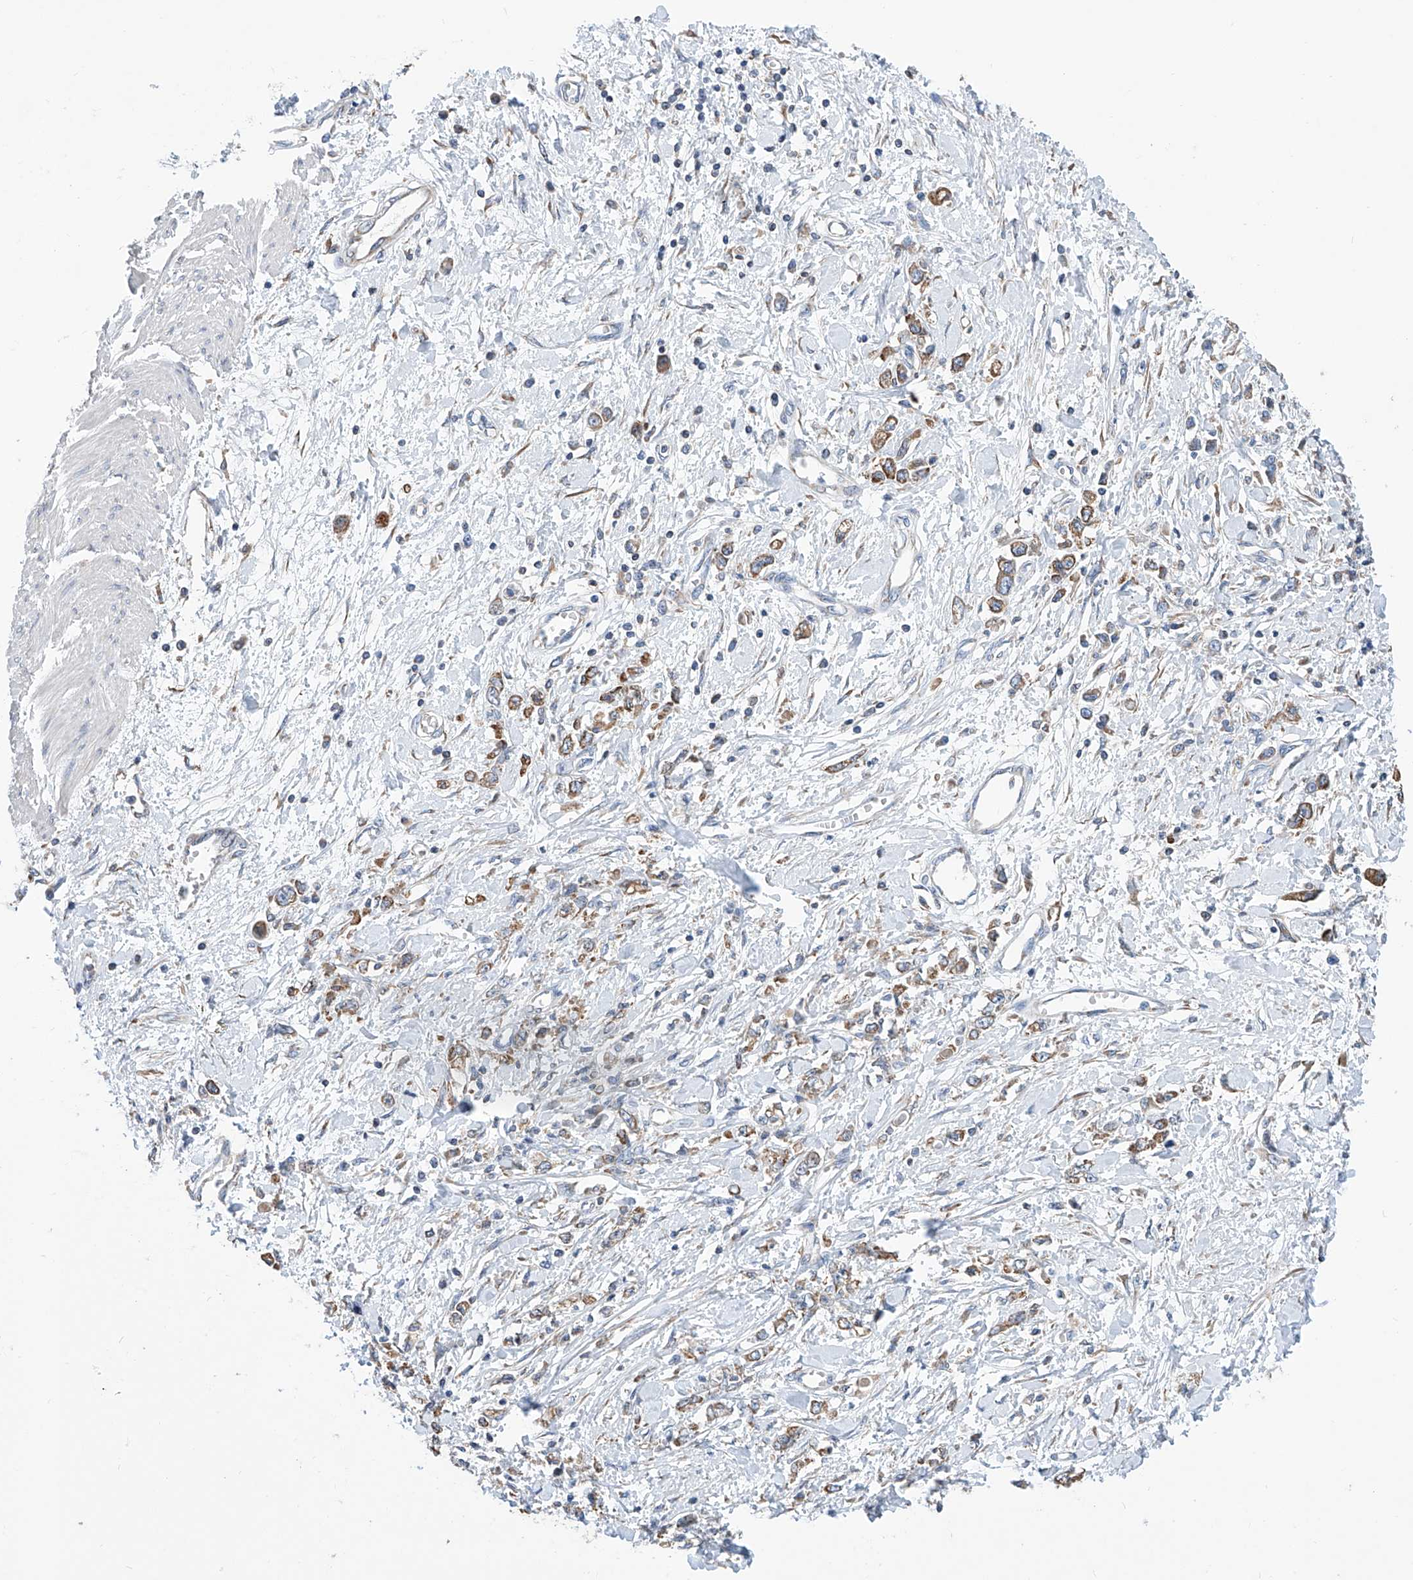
{"staining": {"intensity": "moderate", "quantity": "25%-75%", "location": "cytoplasmic/membranous"}, "tissue": "stomach cancer", "cell_type": "Tumor cells", "image_type": "cancer", "snomed": [{"axis": "morphology", "description": "Adenocarcinoma, NOS"}, {"axis": "topography", "description": "Stomach"}], "caption": "Immunohistochemical staining of human stomach adenocarcinoma reveals medium levels of moderate cytoplasmic/membranous protein expression in about 25%-75% of tumor cells.", "gene": "MAD2L1", "patient": {"sex": "female", "age": 76}}